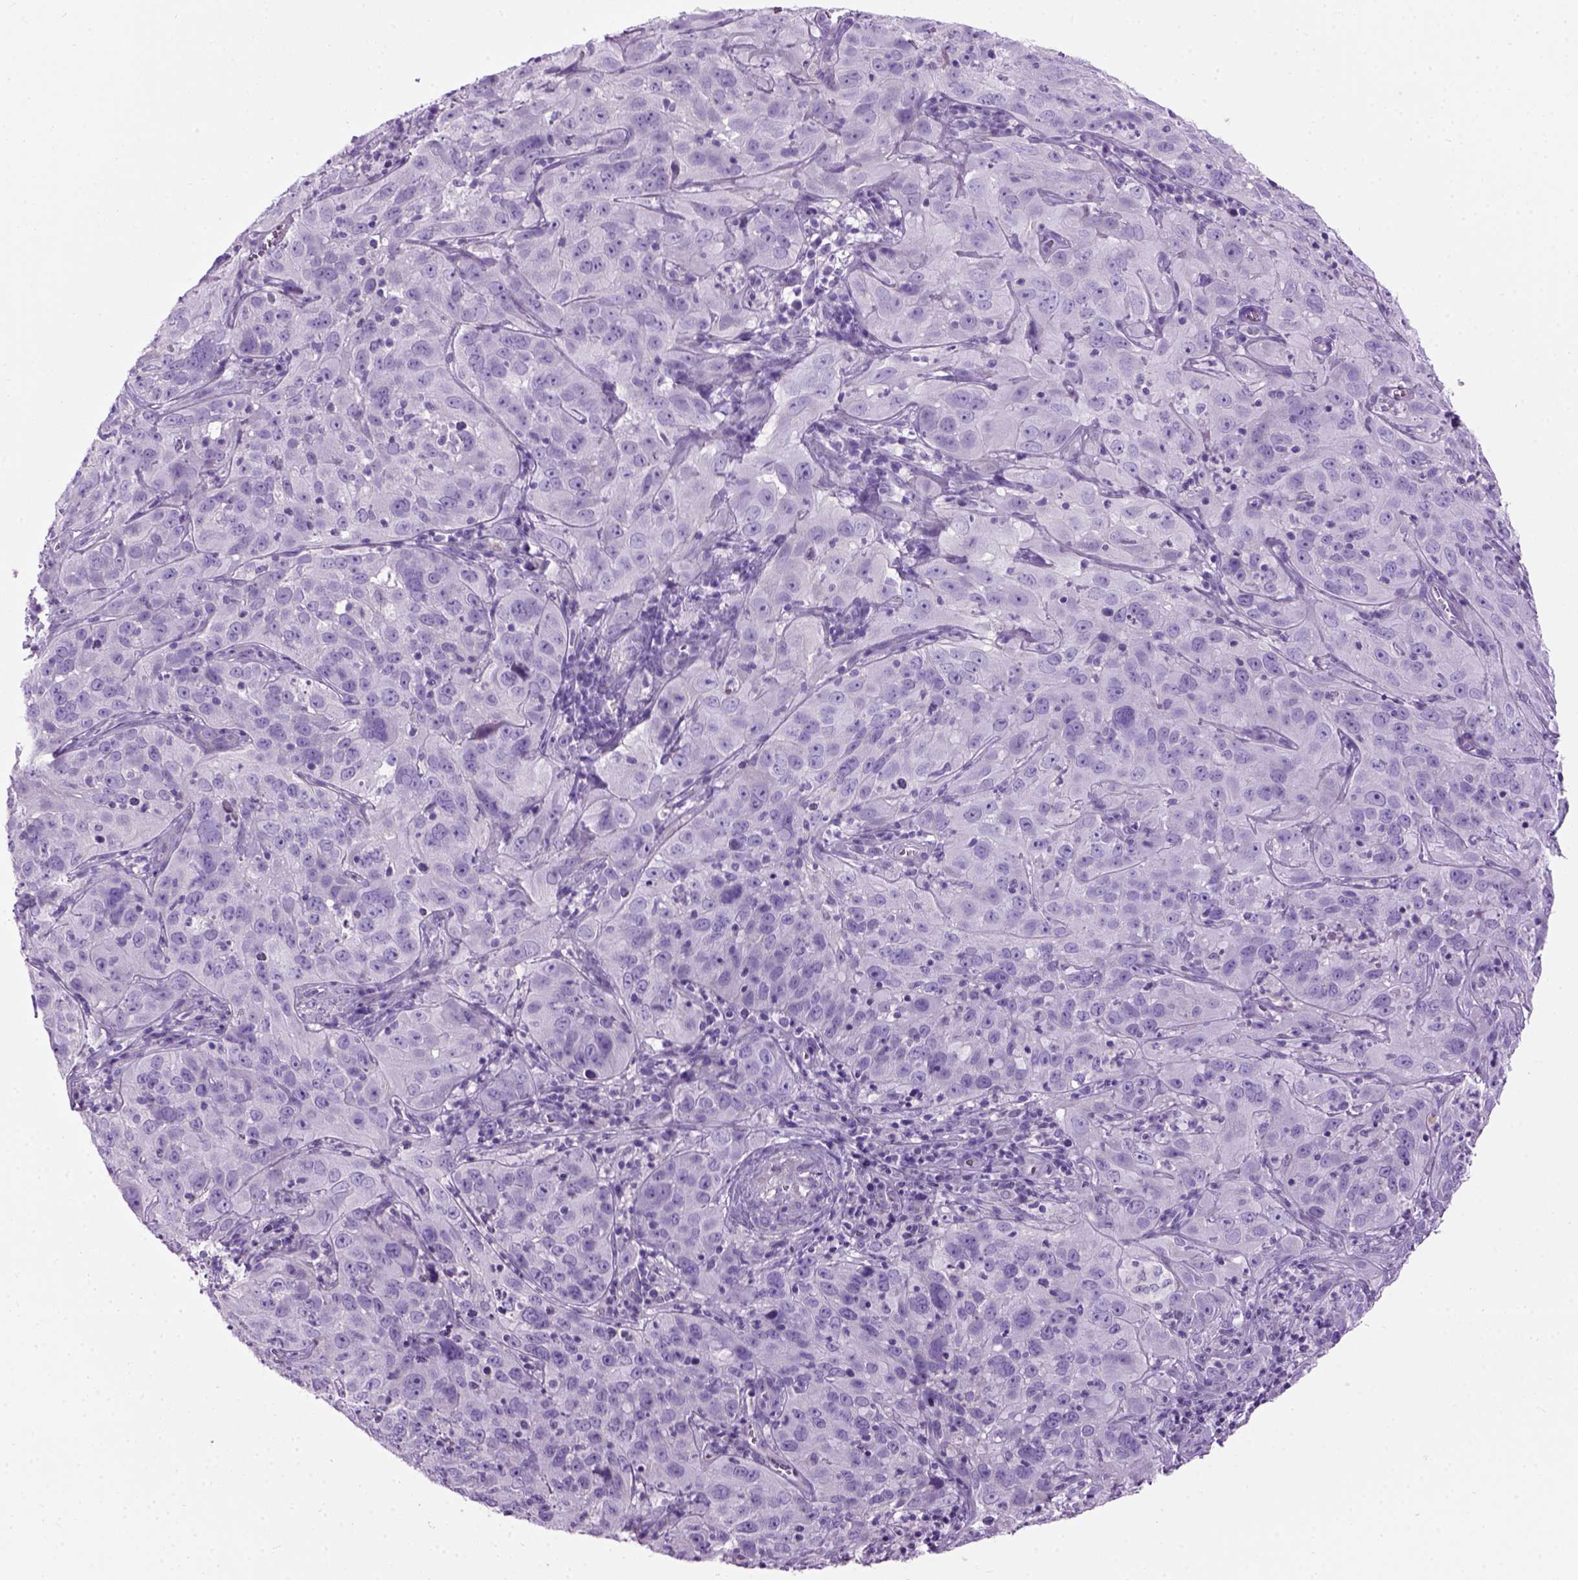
{"staining": {"intensity": "negative", "quantity": "none", "location": "none"}, "tissue": "cervical cancer", "cell_type": "Tumor cells", "image_type": "cancer", "snomed": [{"axis": "morphology", "description": "Squamous cell carcinoma, NOS"}, {"axis": "topography", "description": "Cervix"}], "caption": "Protein analysis of cervical squamous cell carcinoma demonstrates no significant expression in tumor cells.", "gene": "GABRB2", "patient": {"sex": "female", "age": 32}}